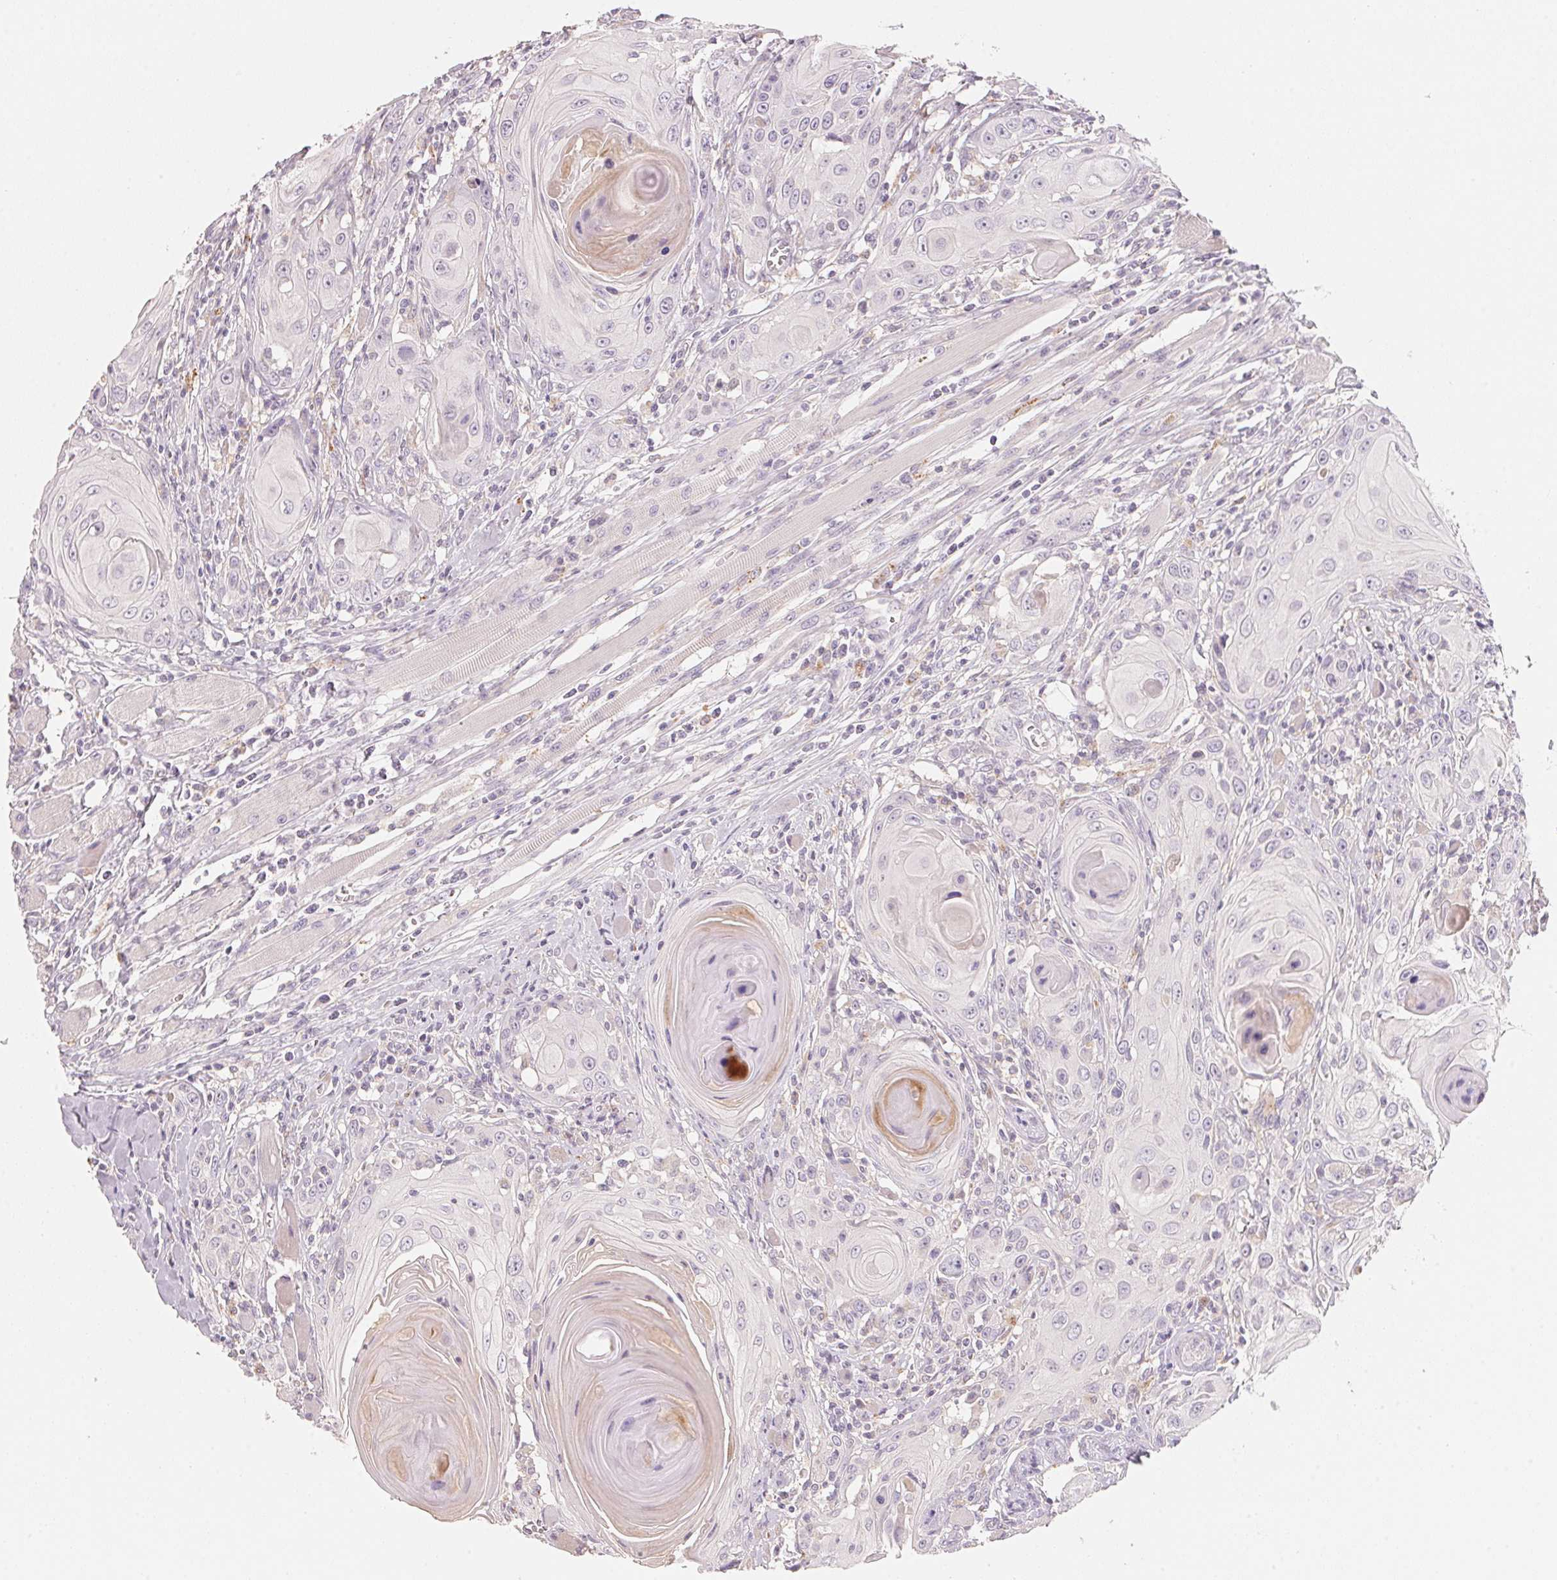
{"staining": {"intensity": "negative", "quantity": "none", "location": "none"}, "tissue": "head and neck cancer", "cell_type": "Tumor cells", "image_type": "cancer", "snomed": [{"axis": "morphology", "description": "Squamous cell carcinoma, NOS"}, {"axis": "topography", "description": "Head-Neck"}], "caption": "Head and neck squamous cell carcinoma stained for a protein using immunohistochemistry (IHC) demonstrates no positivity tumor cells.", "gene": "TREH", "patient": {"sex": "female", "age": 80}}